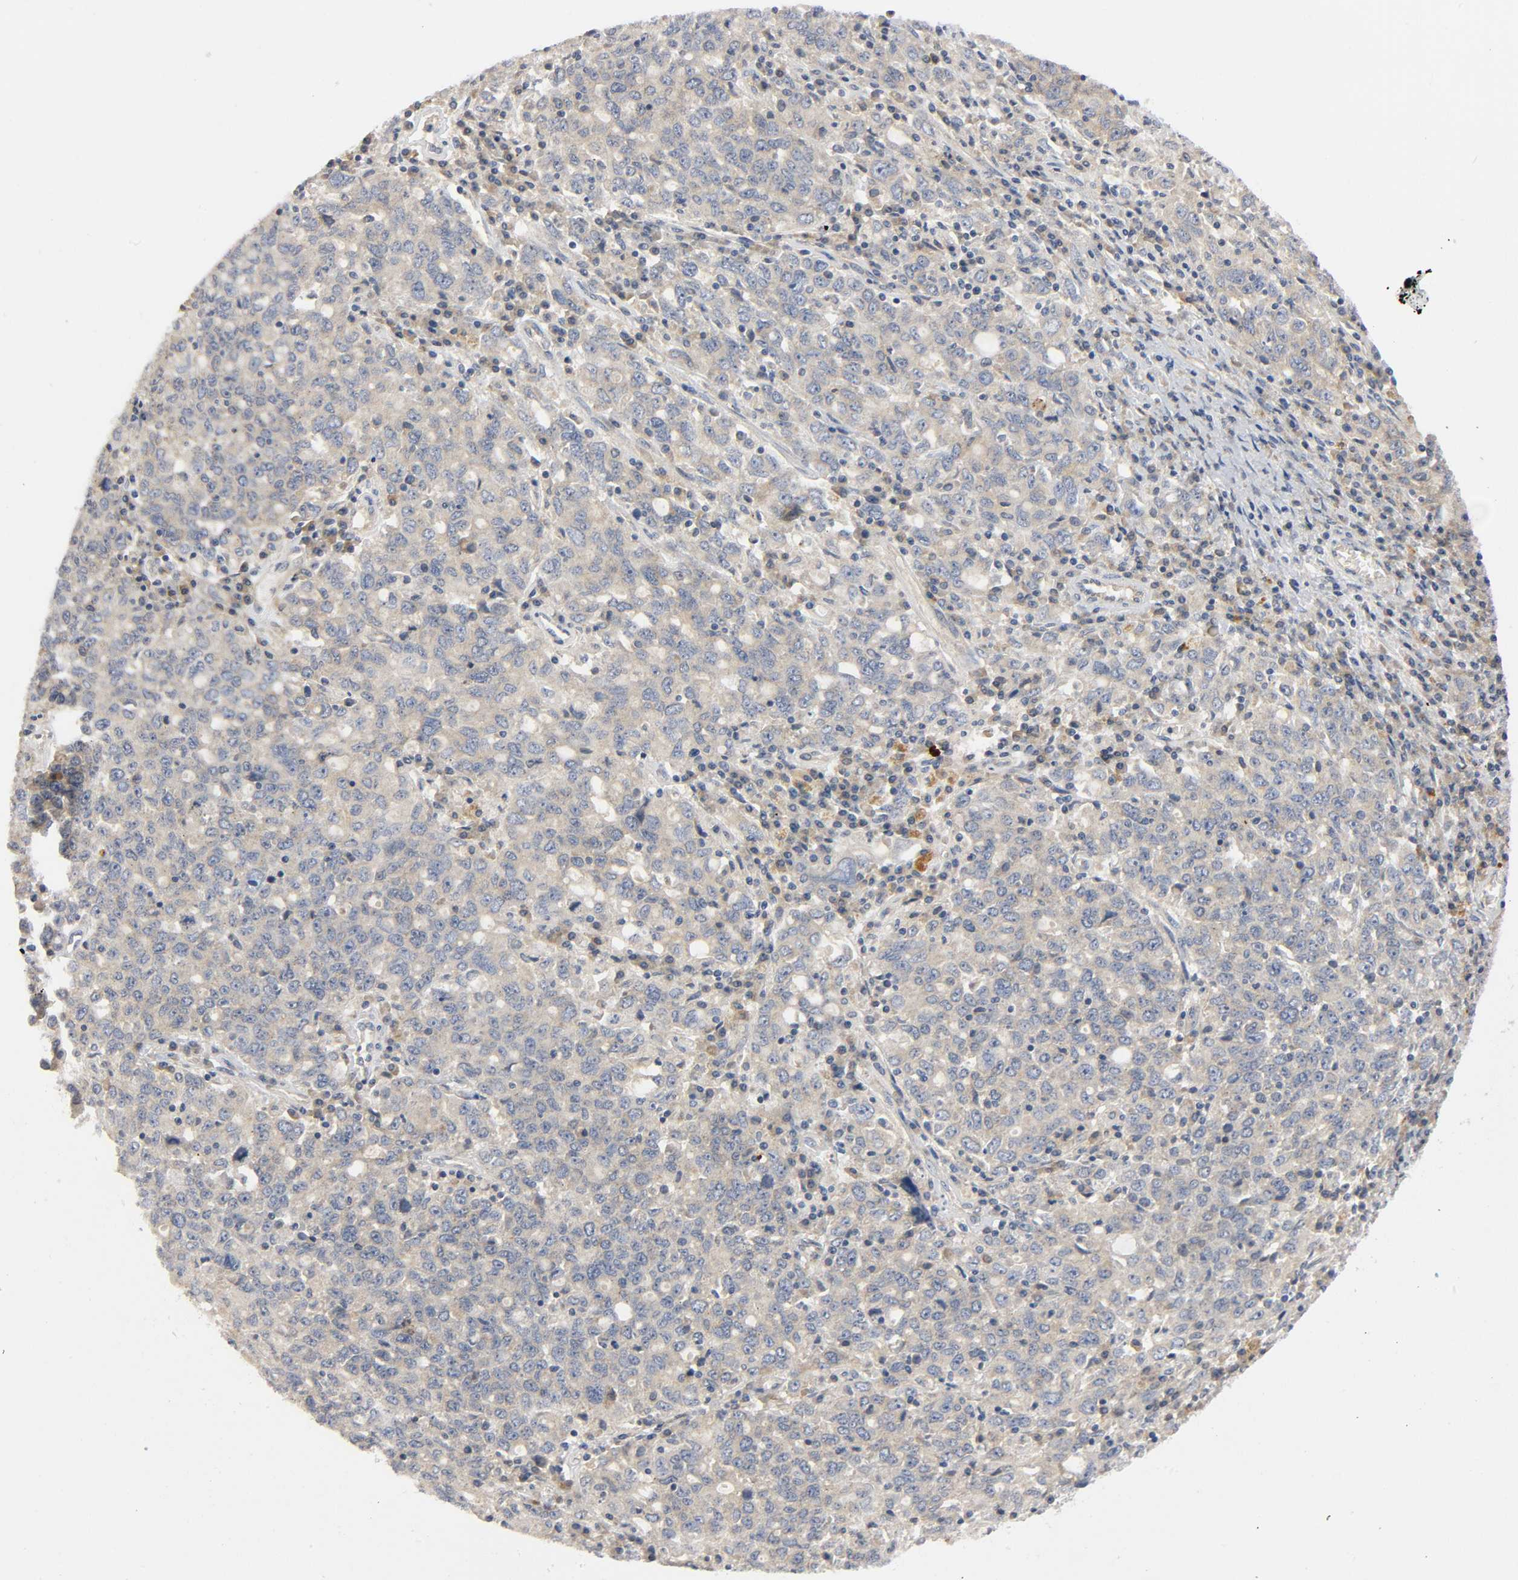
{"staining": {"intensity": "weak", "quantity": ">75%", "location": "cytoplasmic/membranous"}, "tissue": "ovarian cancer", "cell_type": "Tumor cells", "image_type": "cancer", "snomed": [{"axis": "morphology", "description": "Carcinoma, endometroid"}, {"axis": "topography", "description": "Ovary"}], "caption": "Immunohistochemical staining of human ovarian endometroid carcinoma exhibits low levels of weak cytoplasmic/membranous protein staining in about >75% of tumor cells.", "gene": "HDAC6", "patient": {"sex": "female", "age": 62}}